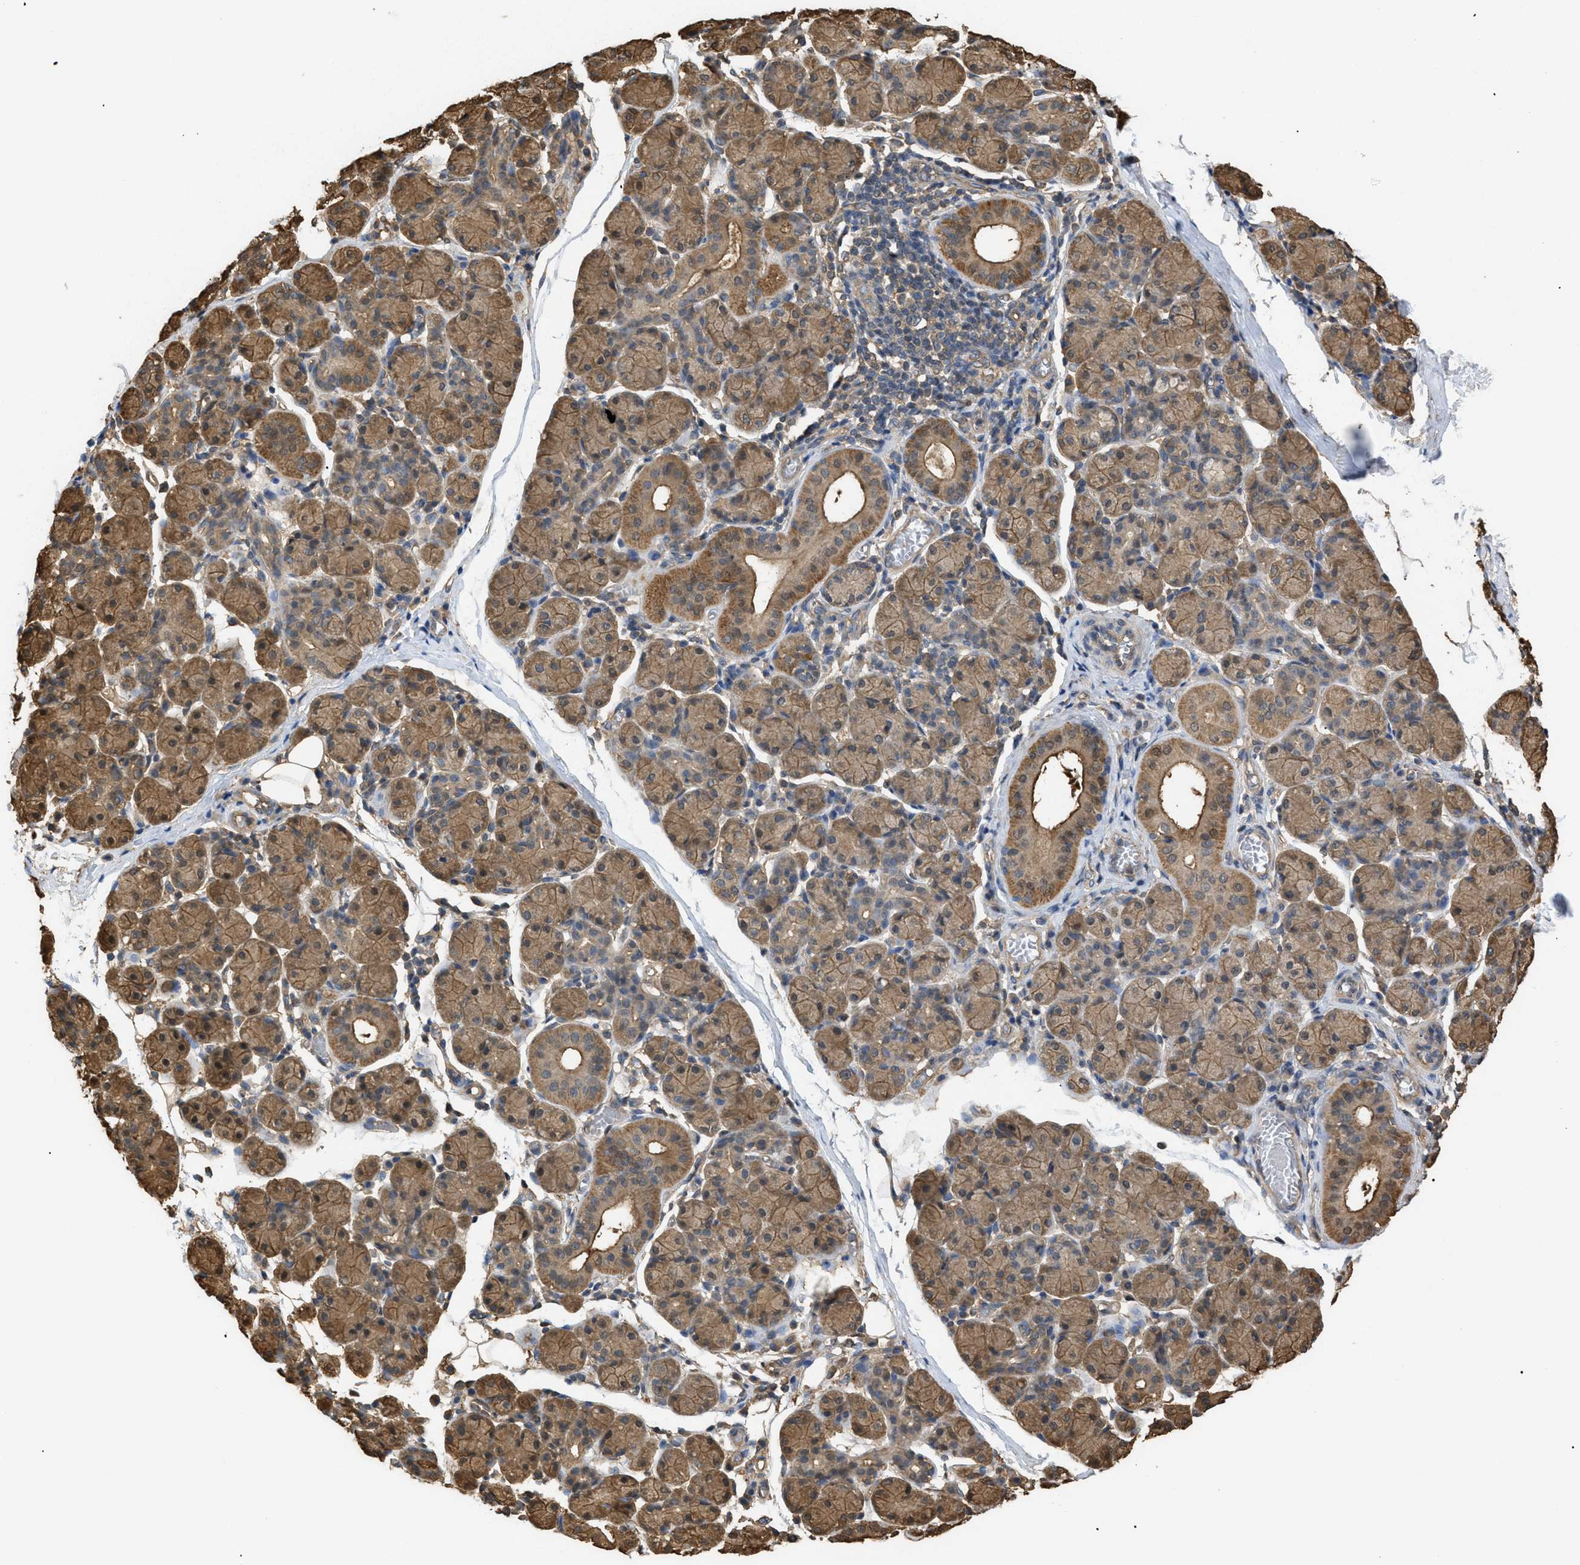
{"staining": {"intensity": "moderate", "quantity": ">75%", "location": "cytoplasmic/membranous,nuclear"}, "tissue": "salivary gland", "cell_type": "Glandular cells", "image_type": "normal", "snomed": [{"axis": "morphology", "description": "Normal tissue, NOS"}, {"axis": "morphology", "description": "Inflammation, NOS"}, {"axis": "topography", "description": "Lymph node"}, {"axis": "topography", "description": "Salivary gland"}], "caption": "Glandular cells display medium levels of moderate cytoplasmic/membranous,nuclear staining in about >75% of cells in benign human salivary gland.", "gene": "CALM1", "patient": {"sex": "male", "age": 3}}